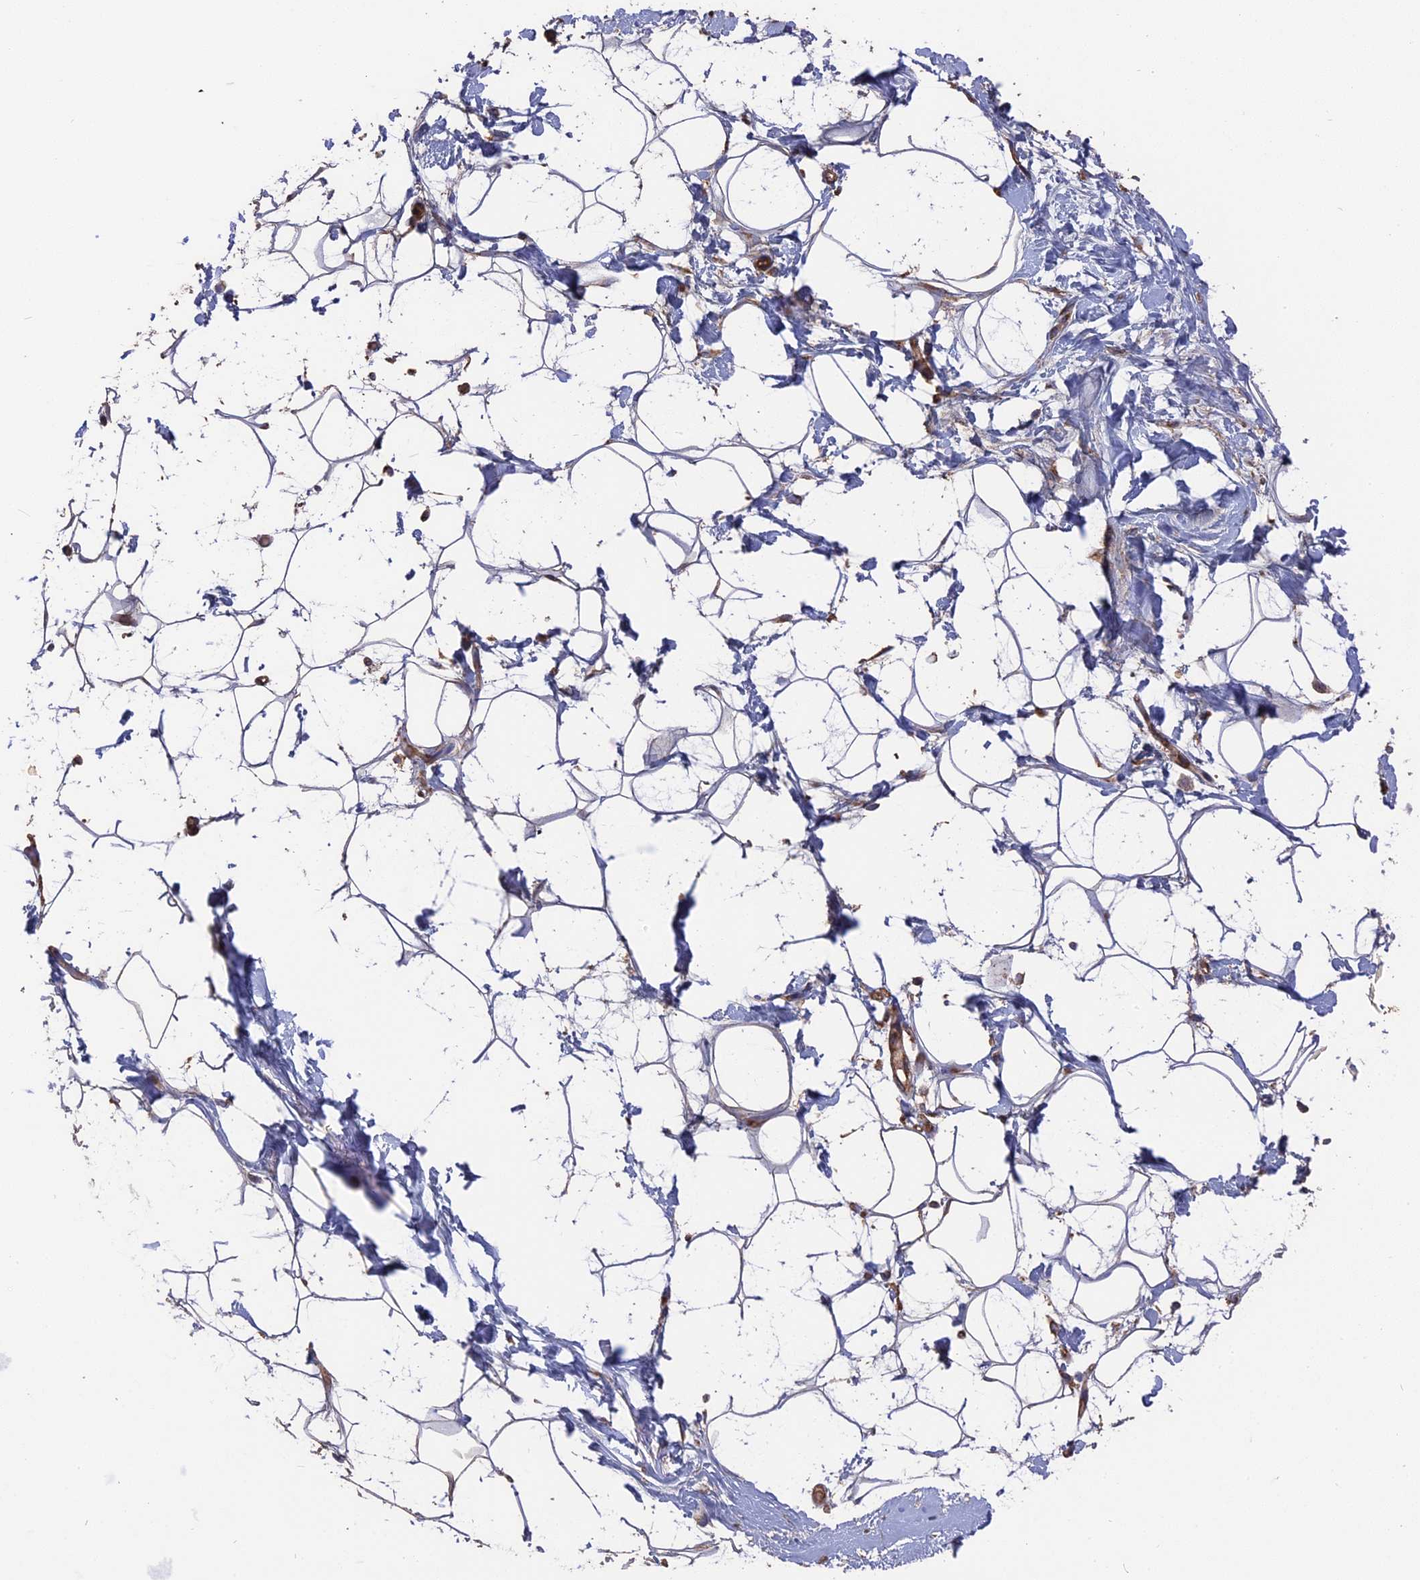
{"staining": {"intensity": "weak", "quantity": ">75%", "location": "cytoplasmic/membranous"}, "tissue": "adipose tissue", "cell_type": "Adipocytes", "image_type": "normal", "snomed": [{"axis": "morphology", "description": "Normal tissue, NOS"}, {"axis": "topography", "description": "Breast"}], "caption": "Adipose tissue stained for a protein displays weak cytoplasmic/membranous positivity in adipocytes. (DAB (3,3'-diaminobenzidine) IHC with brightfield microscopy, high magnification).", "gene": "TELO2", "patient": {"sex": "female", "age": 26}}